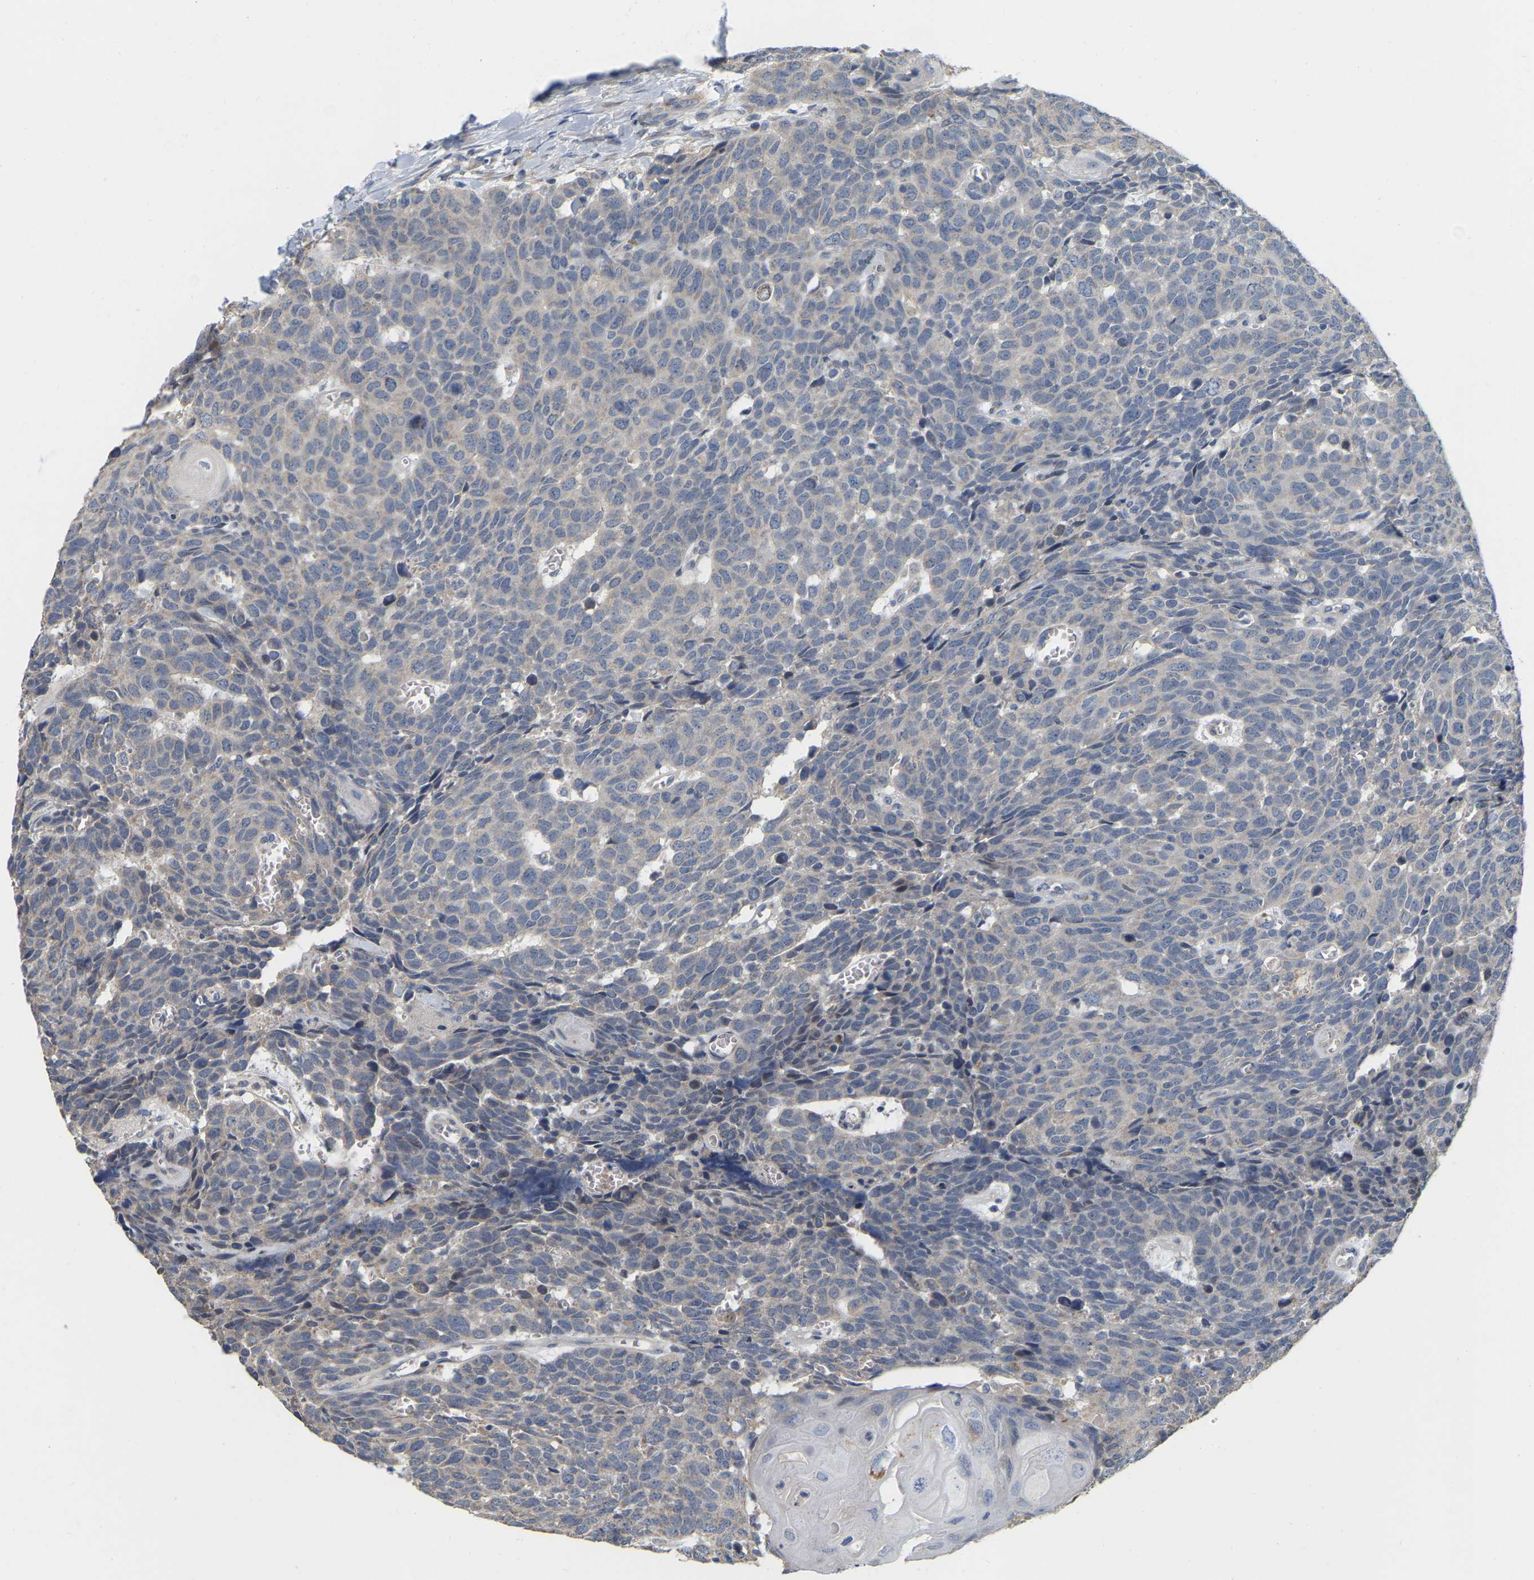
{"staining": {"intensity": "weak", "quantity": "<25%", "location": "cytoplasmic/membranous"}, "tissue": "head and neck cancer", "cell_type": "Tumor cells", "image_type": "cancer", "snomed": [{"axis": "morphology", "description": "Squamous cell carcinoma, NOS"}, {"axis": "topography", "description": "Head-Neck"}], "caption": "DAB immunohistochemical staining of human head and neck squamous cell carcinoma reveals no significant staining in tumor cells.", "gene": "SSH1", "patient": {"sex": "male", "age": 66}}